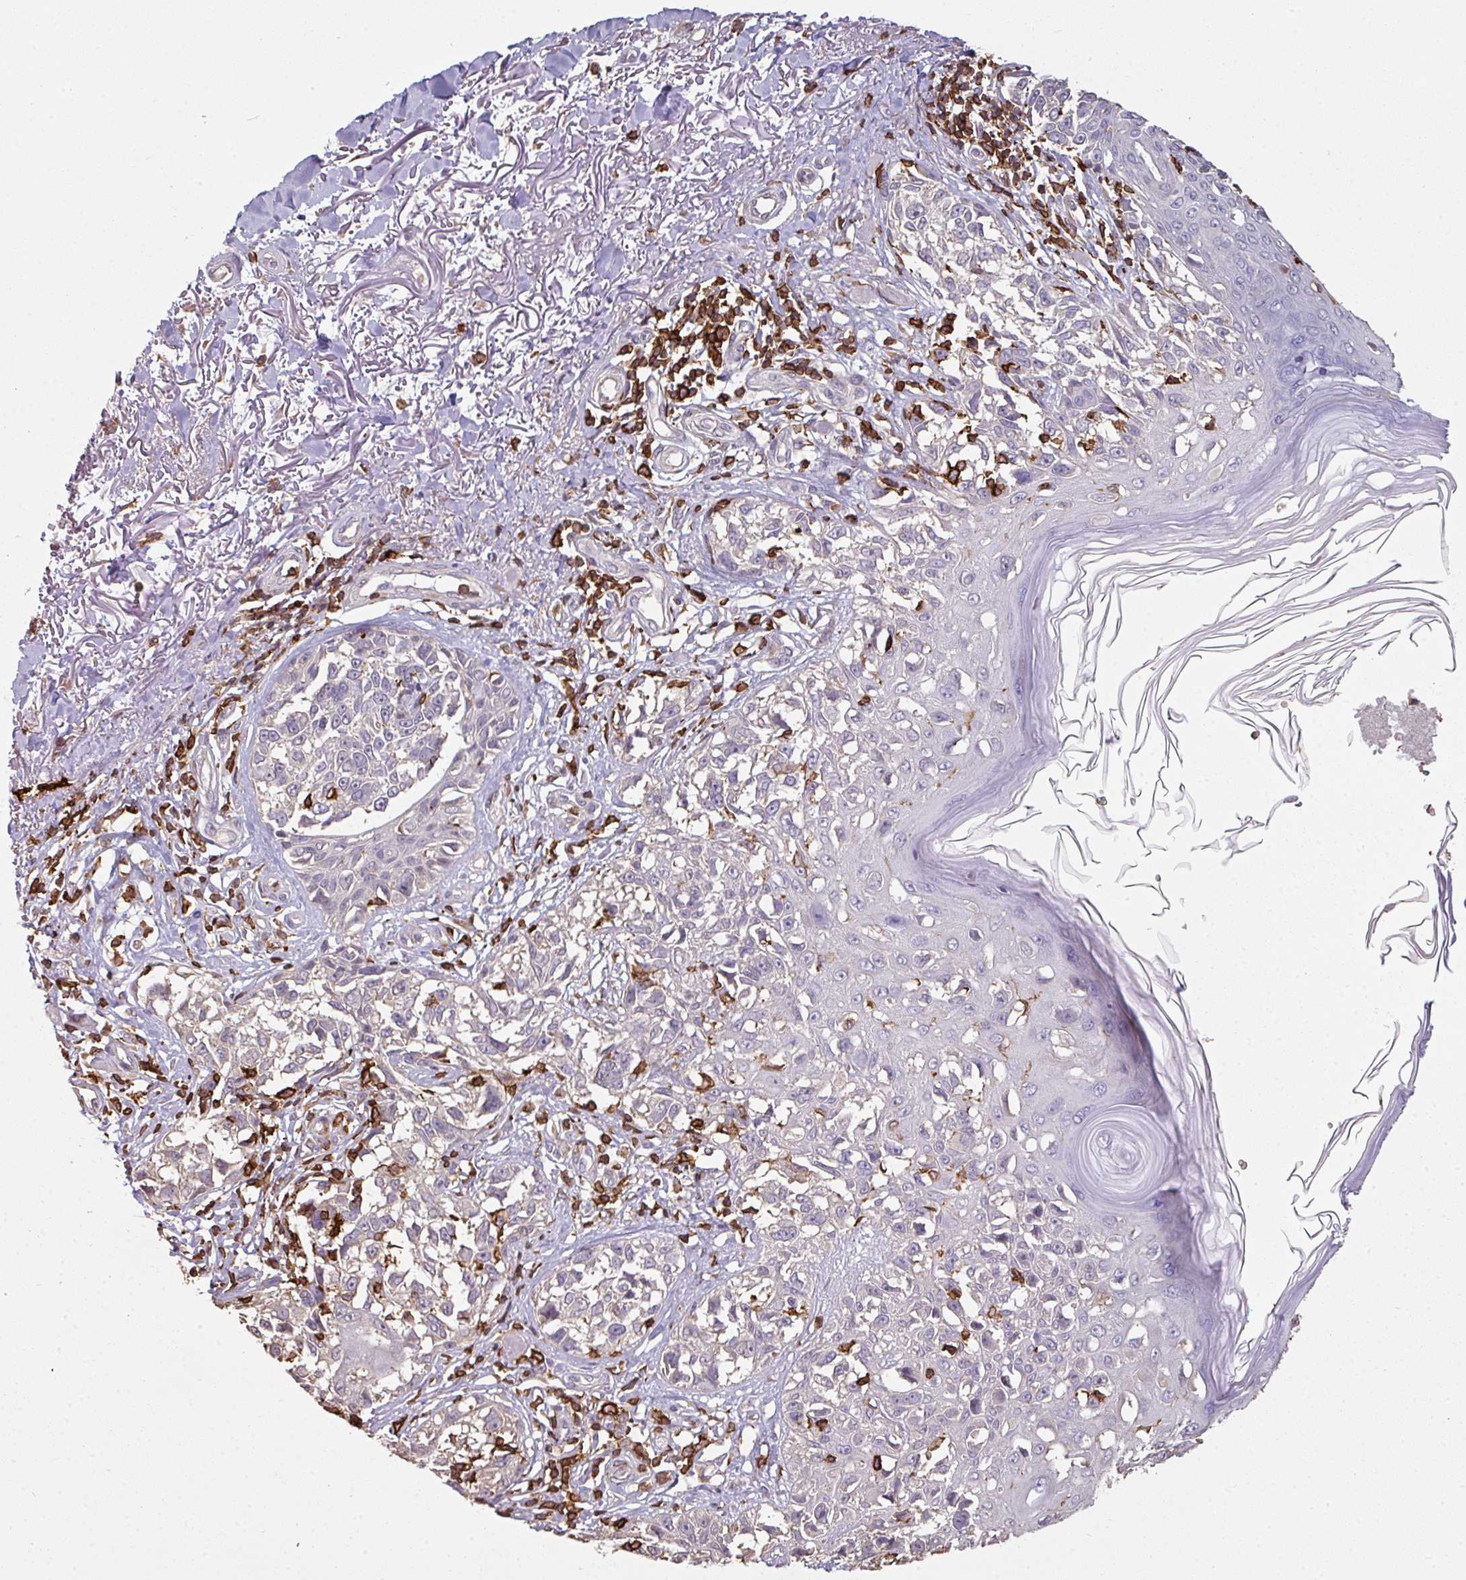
{"staining": {"intensity": "negative", "quantity": "none", "location": "none"}, "tissue": "melanoma", "cell_type": "Tumor cells", "image_type": "cancer", "snomed": [{"axis": "morphology", "description": "Malignant melanoma, NOS"}, {"axis": "topography", "description": "Skin"}], "caption": "Immunohistochemistry (IHC) of human malignant melanoma exhibits no staining in tumor cells.", "gene": "OLFML2B", "patient": {"sex": "male", "age": 73}}